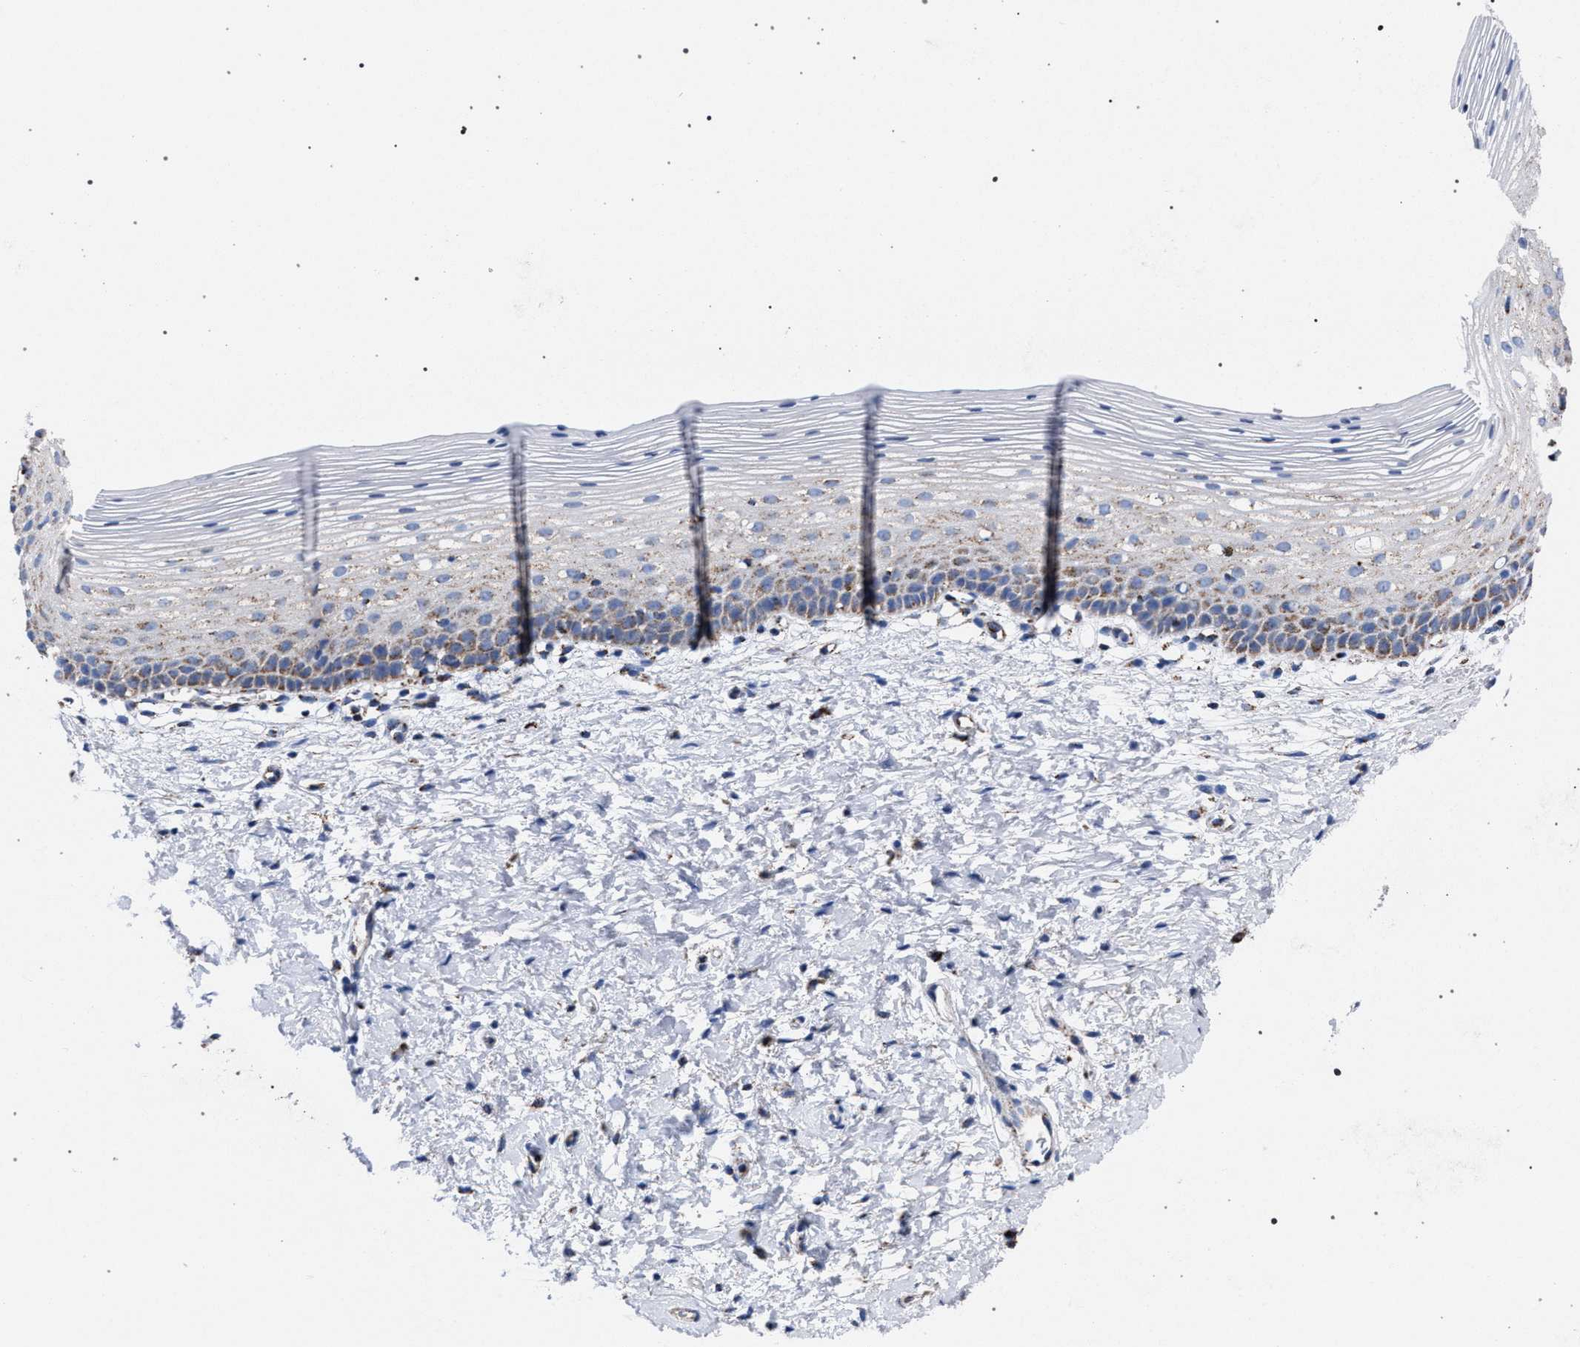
{"staining": {"intensity": "moderate", "quantity": ">75%", "location": "cytoplasmic/membranous"}, "tissue": "cervix", "cell_type": "Glandular cells", "image_type": "normal", "snomed": [{"axis": "morphology", "description": "Normal tissue, NOS"}, {"axis": "topography", "description": "Cervix"}], "caption": "This photomicrograph demonstrates unremarkable cervix stained with immunohistochemistry (IHC) to label a protein in brown. The cytoplasmic/membranous of glandular cells show moderate positivity for the protein. Nuclei are counter-stained blue.", "gene": "ACADS", "patient": {"sex": "female", "age": 72}}